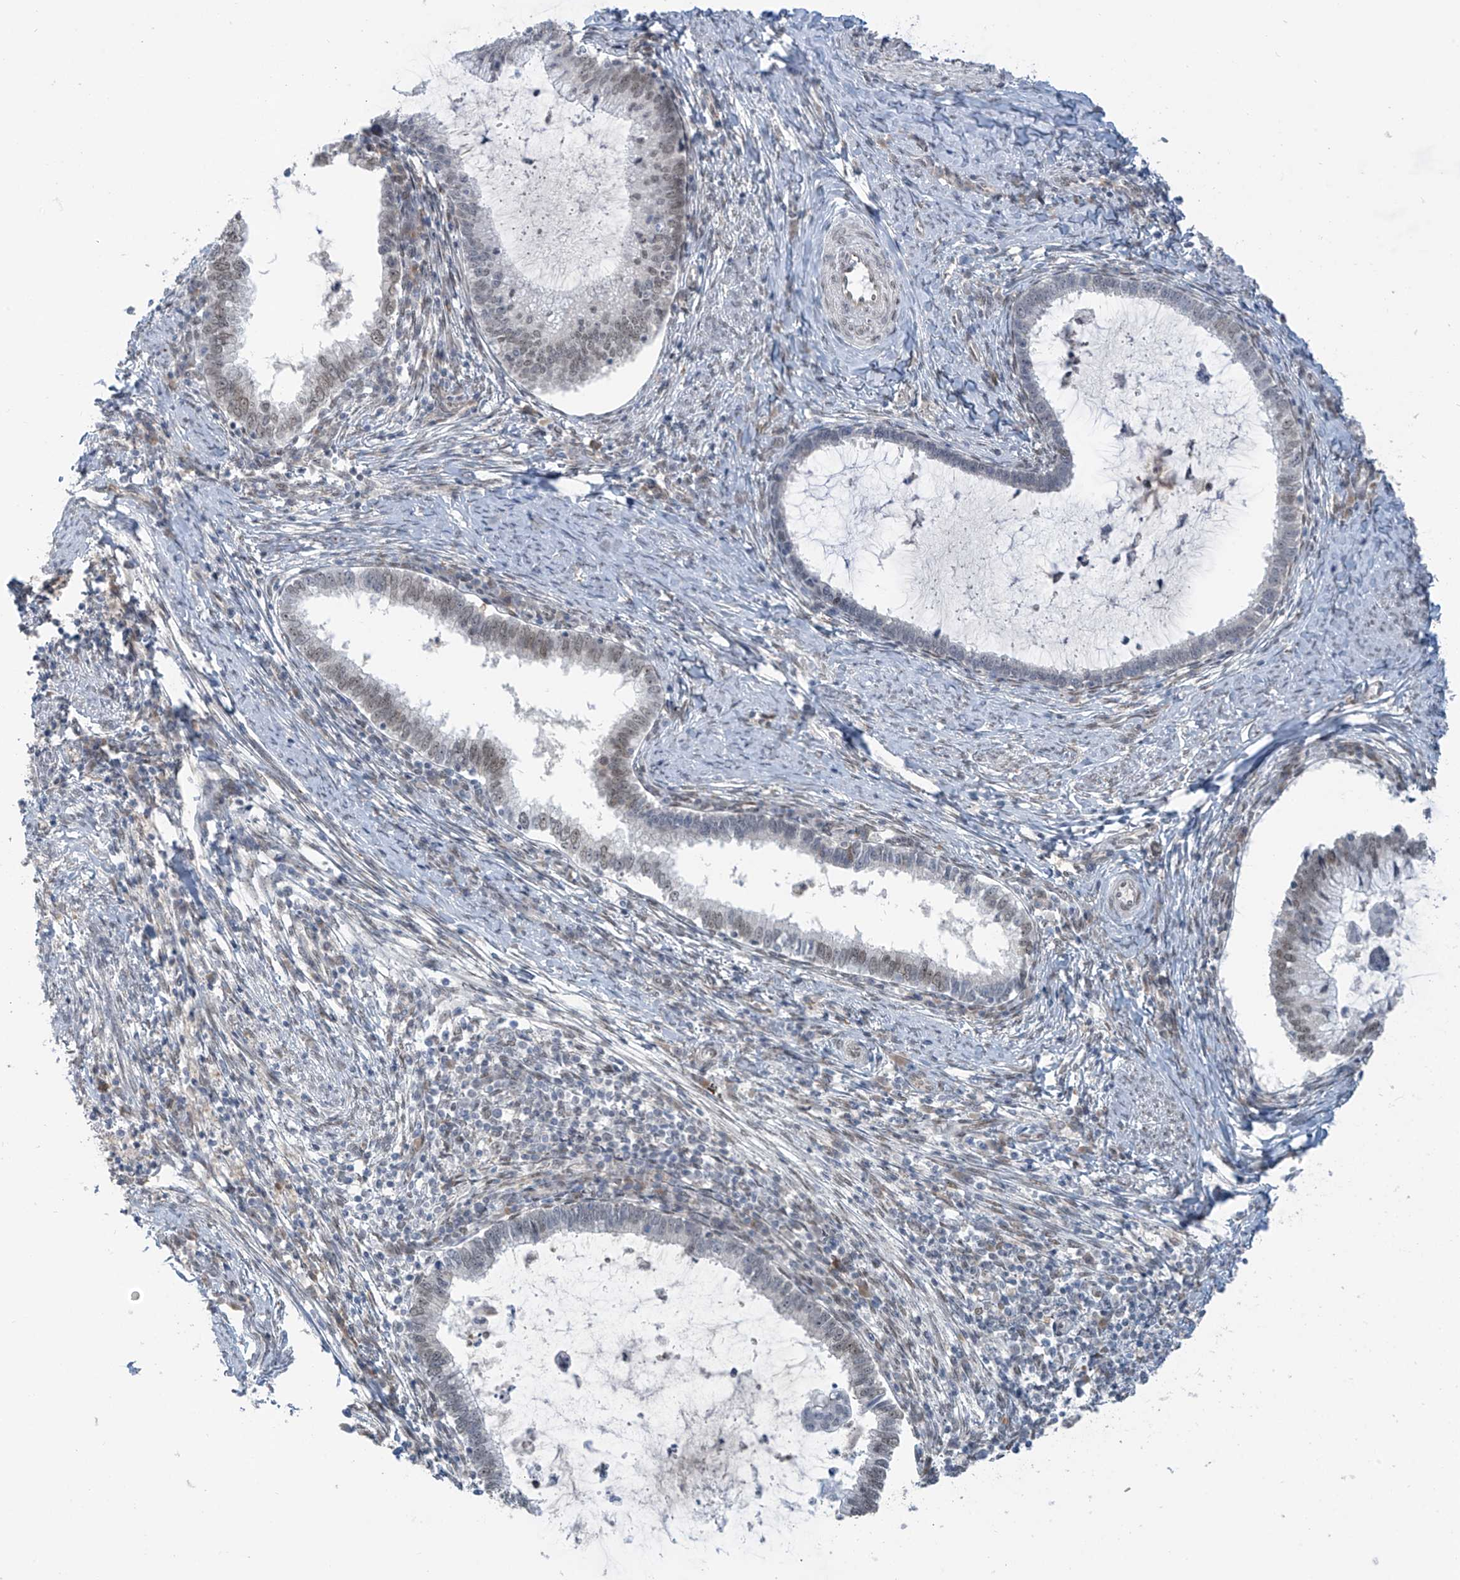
{"staining": {"intensity": "weak", "quantity": "25%-75%", "location": "nuclear"}, "tissue": "cervical cancer", "cell_type": "Tumor cells", "image_type": "cancer", "snomed": [{"axis": "morphology", "description": "Adenocarcinoma, NOS"}, {"axis": "topography", "description": "Cervix"}], "caption": "Immunohistochemistry (IHC) (DAB) staining of human cervical cancer (adenocarcinoma) shows weak nuclear protein expression in about 25%-75% of tumor cells.", "gene": "MCM9", "patient": {"sex": "female", "age": 36}}